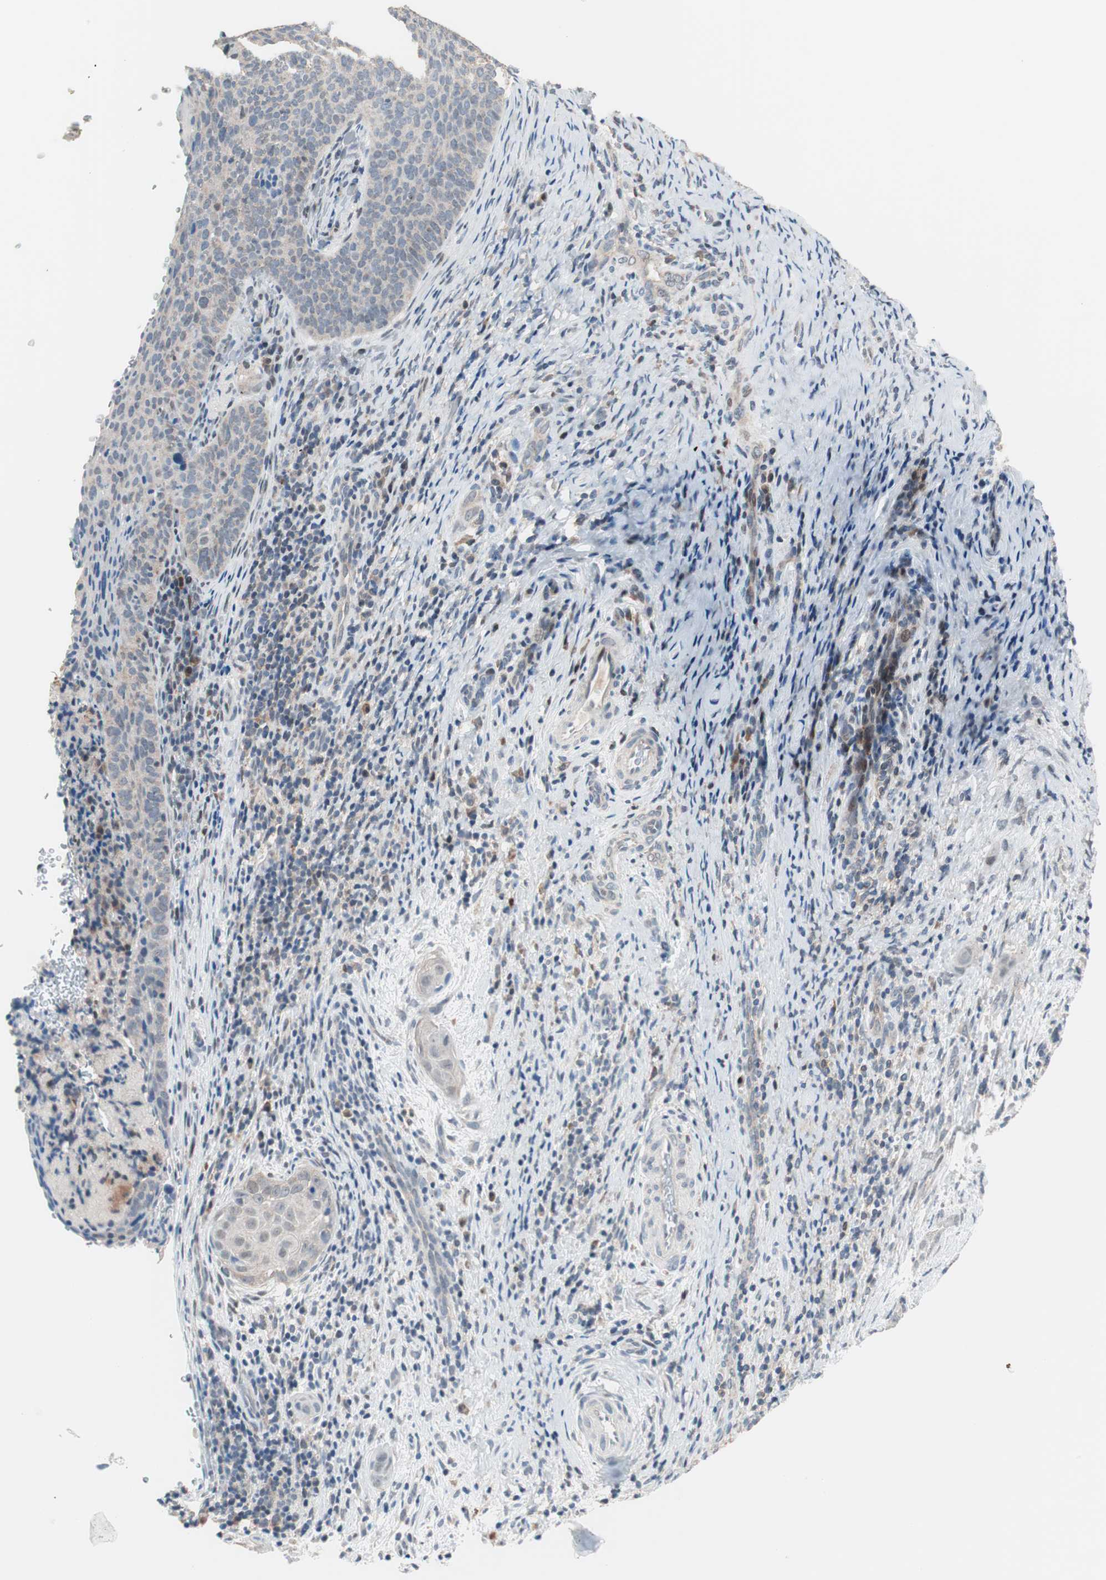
{"staining": {"intensity": "negative", "quantity": "none", "location": "none"}, "tissue": "cervical cancer", "cell_type": "Tumor cells", "image_type": "cancer", "snomed": [{"axis": "morphology", "description": "Squamous cell carcinoma, NOS"}, {"axis": "topography", "description": "Cervix"}], "caption": "Tumor cells show no significant protein positivity in cervical squamous cell carcinoma.", "gene": "POLH", "patient": {"sex": "female", "age": 33}}